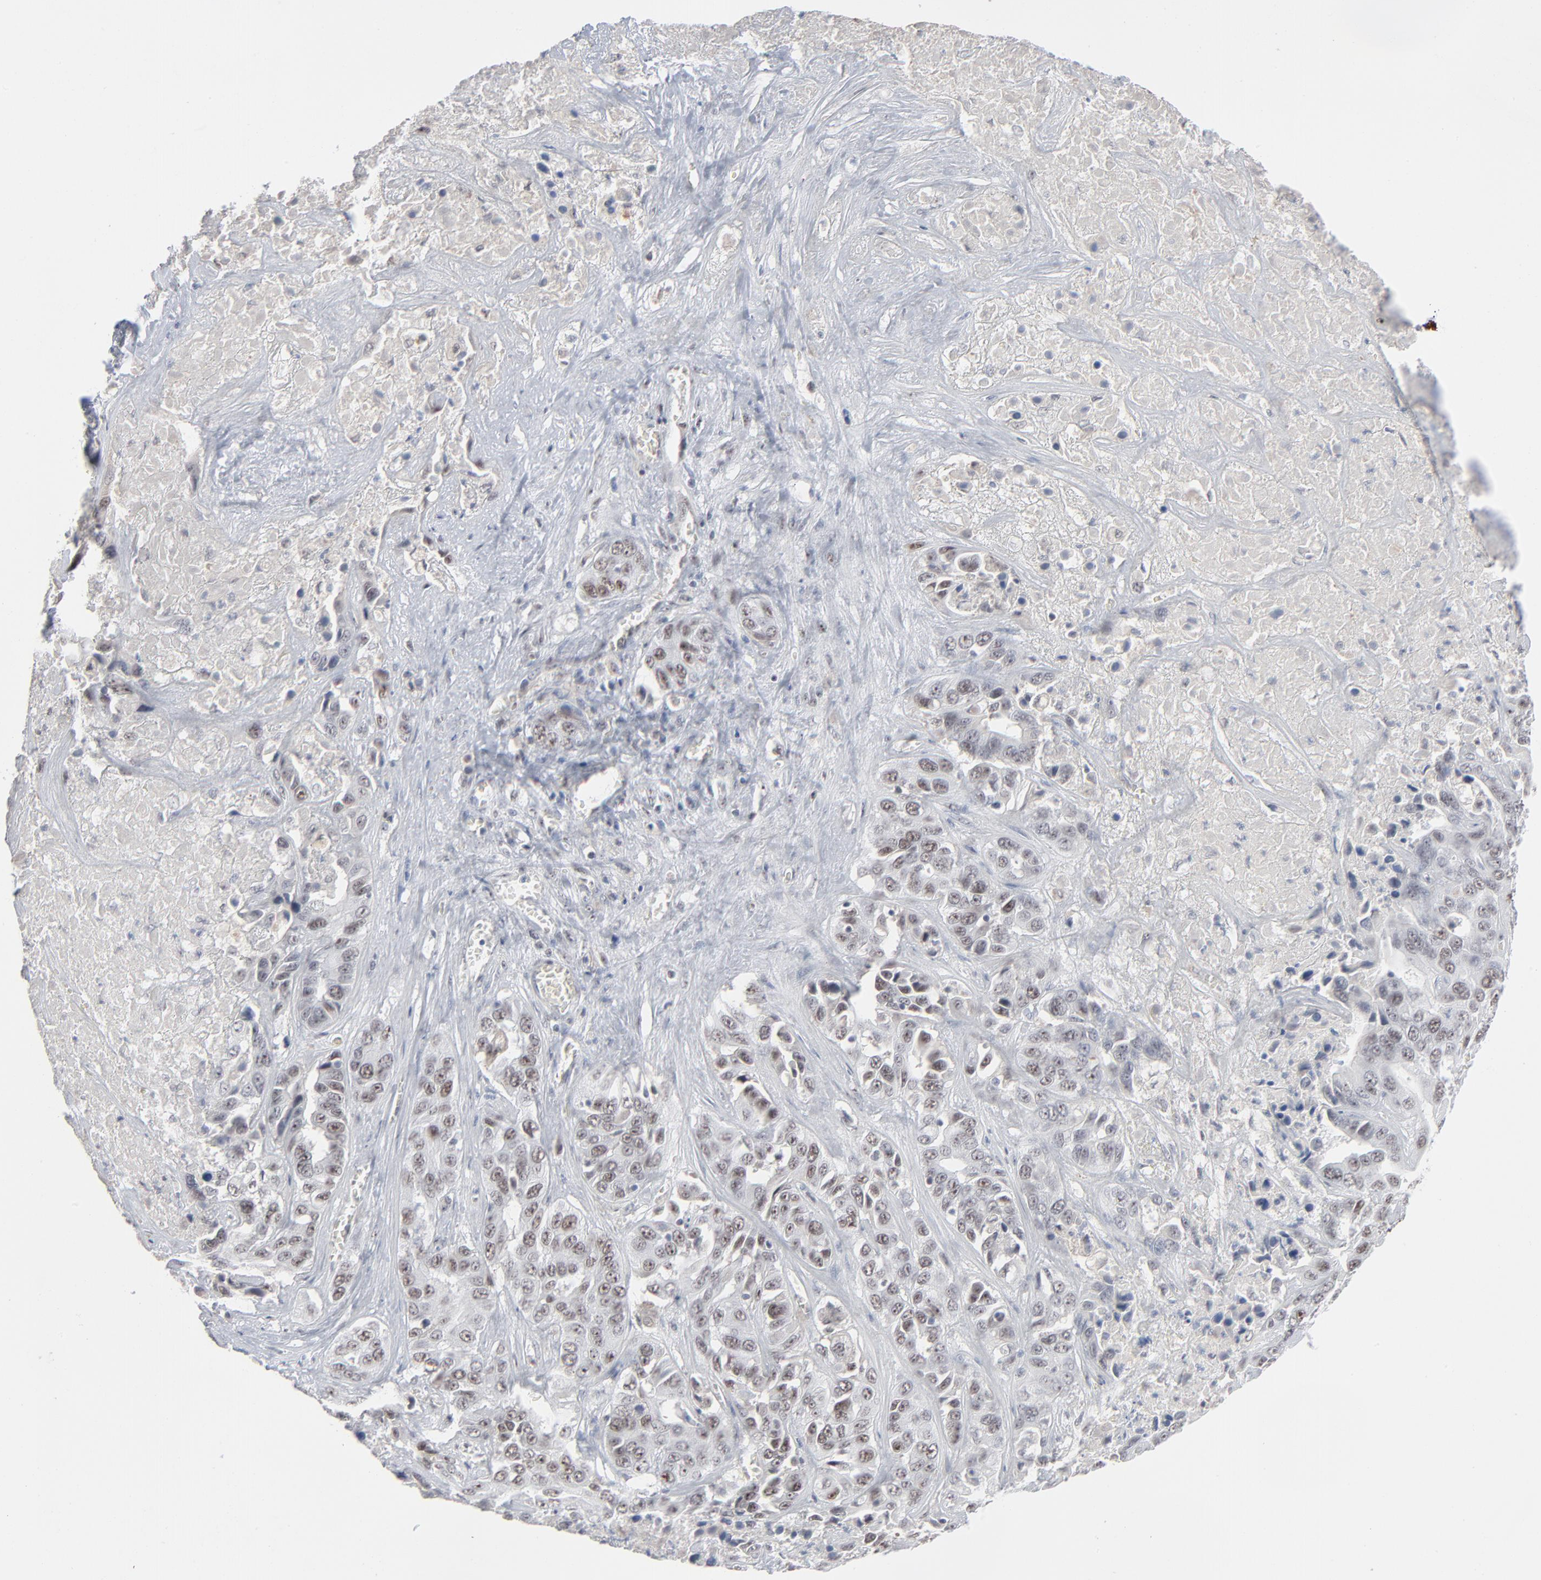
{"staining": {"intensity": "weak", "quantity": ">75%", "location": "nuclear"}, "tissue": "liver cancer", "cell_type": "Tumor cells", "image_type": "cancer", "snomed": [{"axis": "morphology", "description": "Cholangiocarcinoma"}, {"axis": "topography", "description": "Liver"}], "caption": "An image of human liver cancer (cholangiocarcinoma) stained for a protein exhibits weak nuclear brown staining in tumor cells. (IHC, brightfield microscopy, high magnification).", "gene": "MPHOSPH6", "patient": {"sex": "female", "age": 52}}